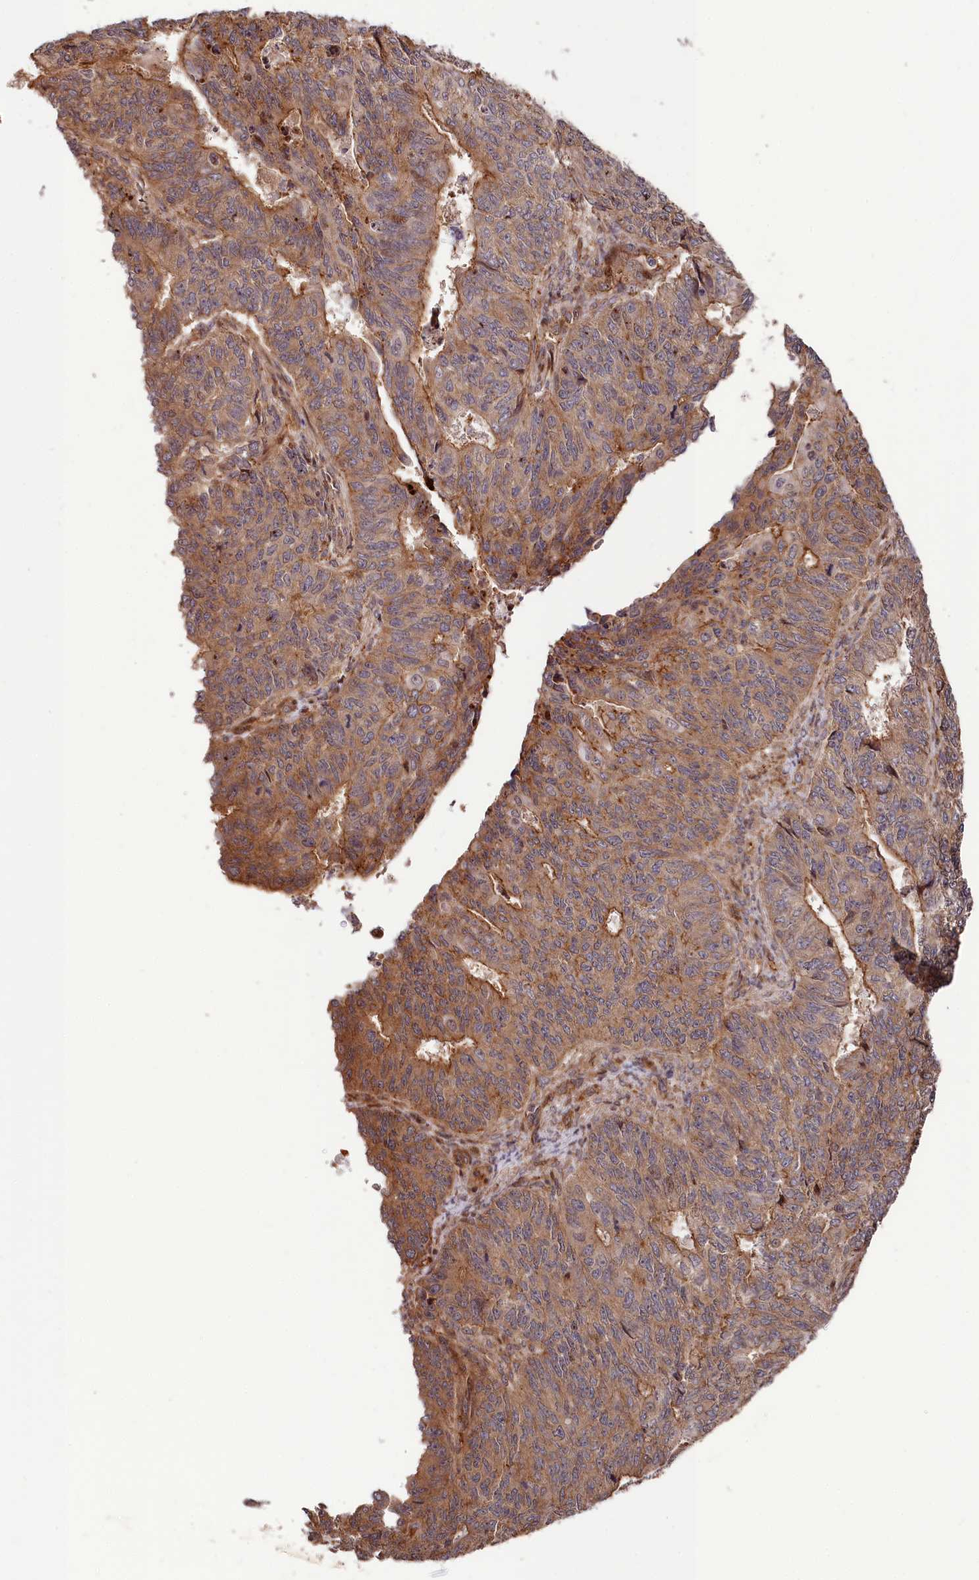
{"staining": {"intensity": "moderate", "quantity": ">75%", "location": "cytoplasmic/membranous"}, "tissue": "endometrial cancer", "cell_type": "Tumor cells", "image_type": "cancer", "snomed": [{"axis": "morphology", "description": "Adenocarcinoma, NOS"}, {"axis": "topography", "description": "Endometrium"}], "caption": "Endometrial cancer (adenocarcinoma) tissue reveals moderate cytoplasmic/membranous positivity in about >75% of tumor cells Using DAB (brown) and hematoxylin (blue) stains, captured at high magnification using brightfield microscopy.", "gene": "TNKS1BP1", "patient": {"sex": "female", "age": 32}}